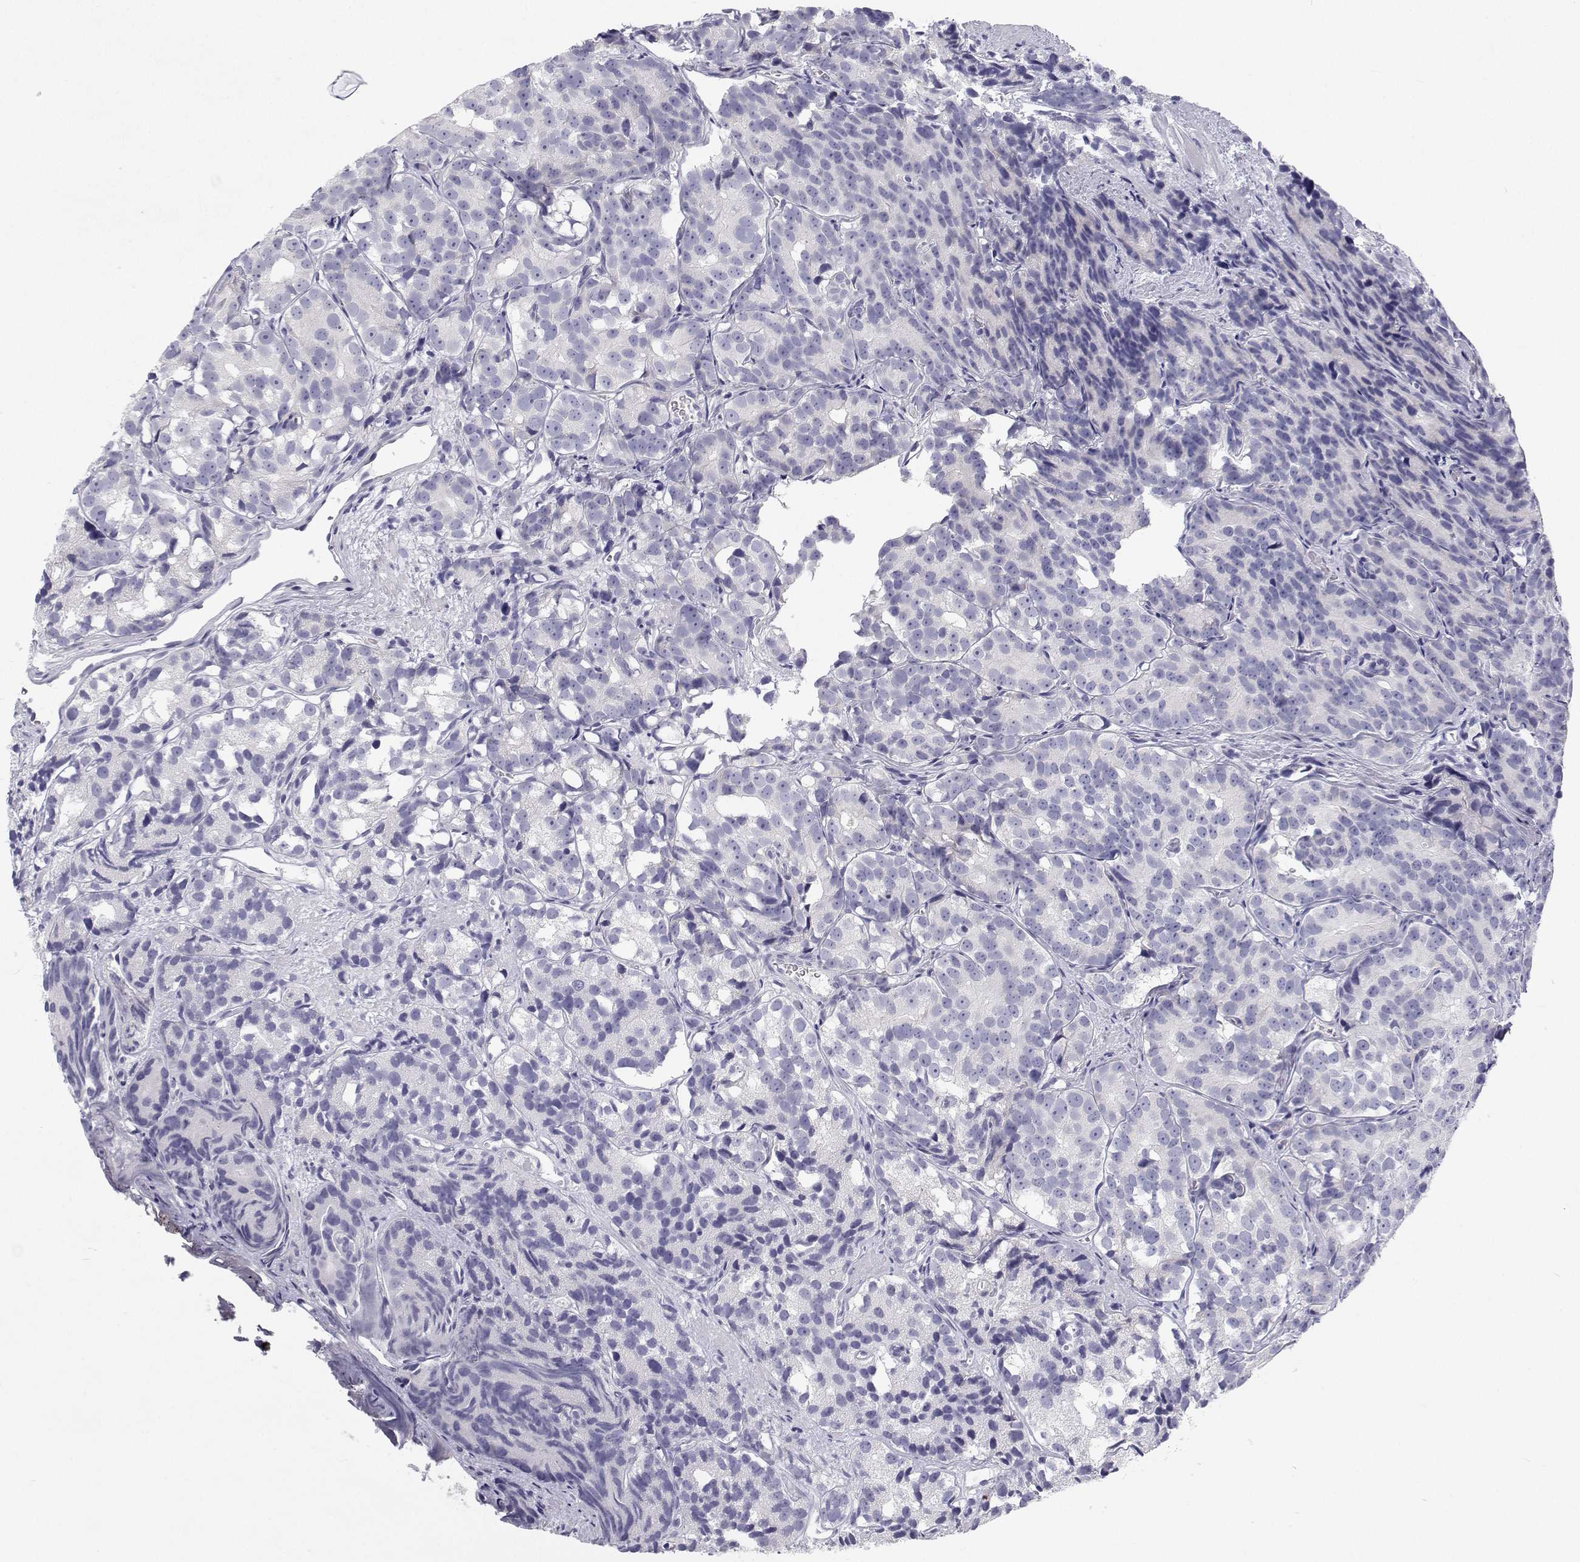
{"staining": {"intensity": "negative", "quantity": "none", "location": "none"}, "tissue": "prostate cancer", "cell_type": "Tumor cells", "image_type": "cancer", "snomed": [{"axis": "morphology", "description": "Adenocarcinoma, High grade"}, {"axis": "topography", "description": "Prostate"}], "caption": "High-grade adenocarcinoma (prostate) was stained to show a protein in brown. There is no significant staining in tumor cells. (DAB (3,3'-diaminobenzidine) immunohistochemistry (IHC) with hematoxylin counter stain).", "gene": "TTN", "patient": {"sex": "male", "age": 77}}